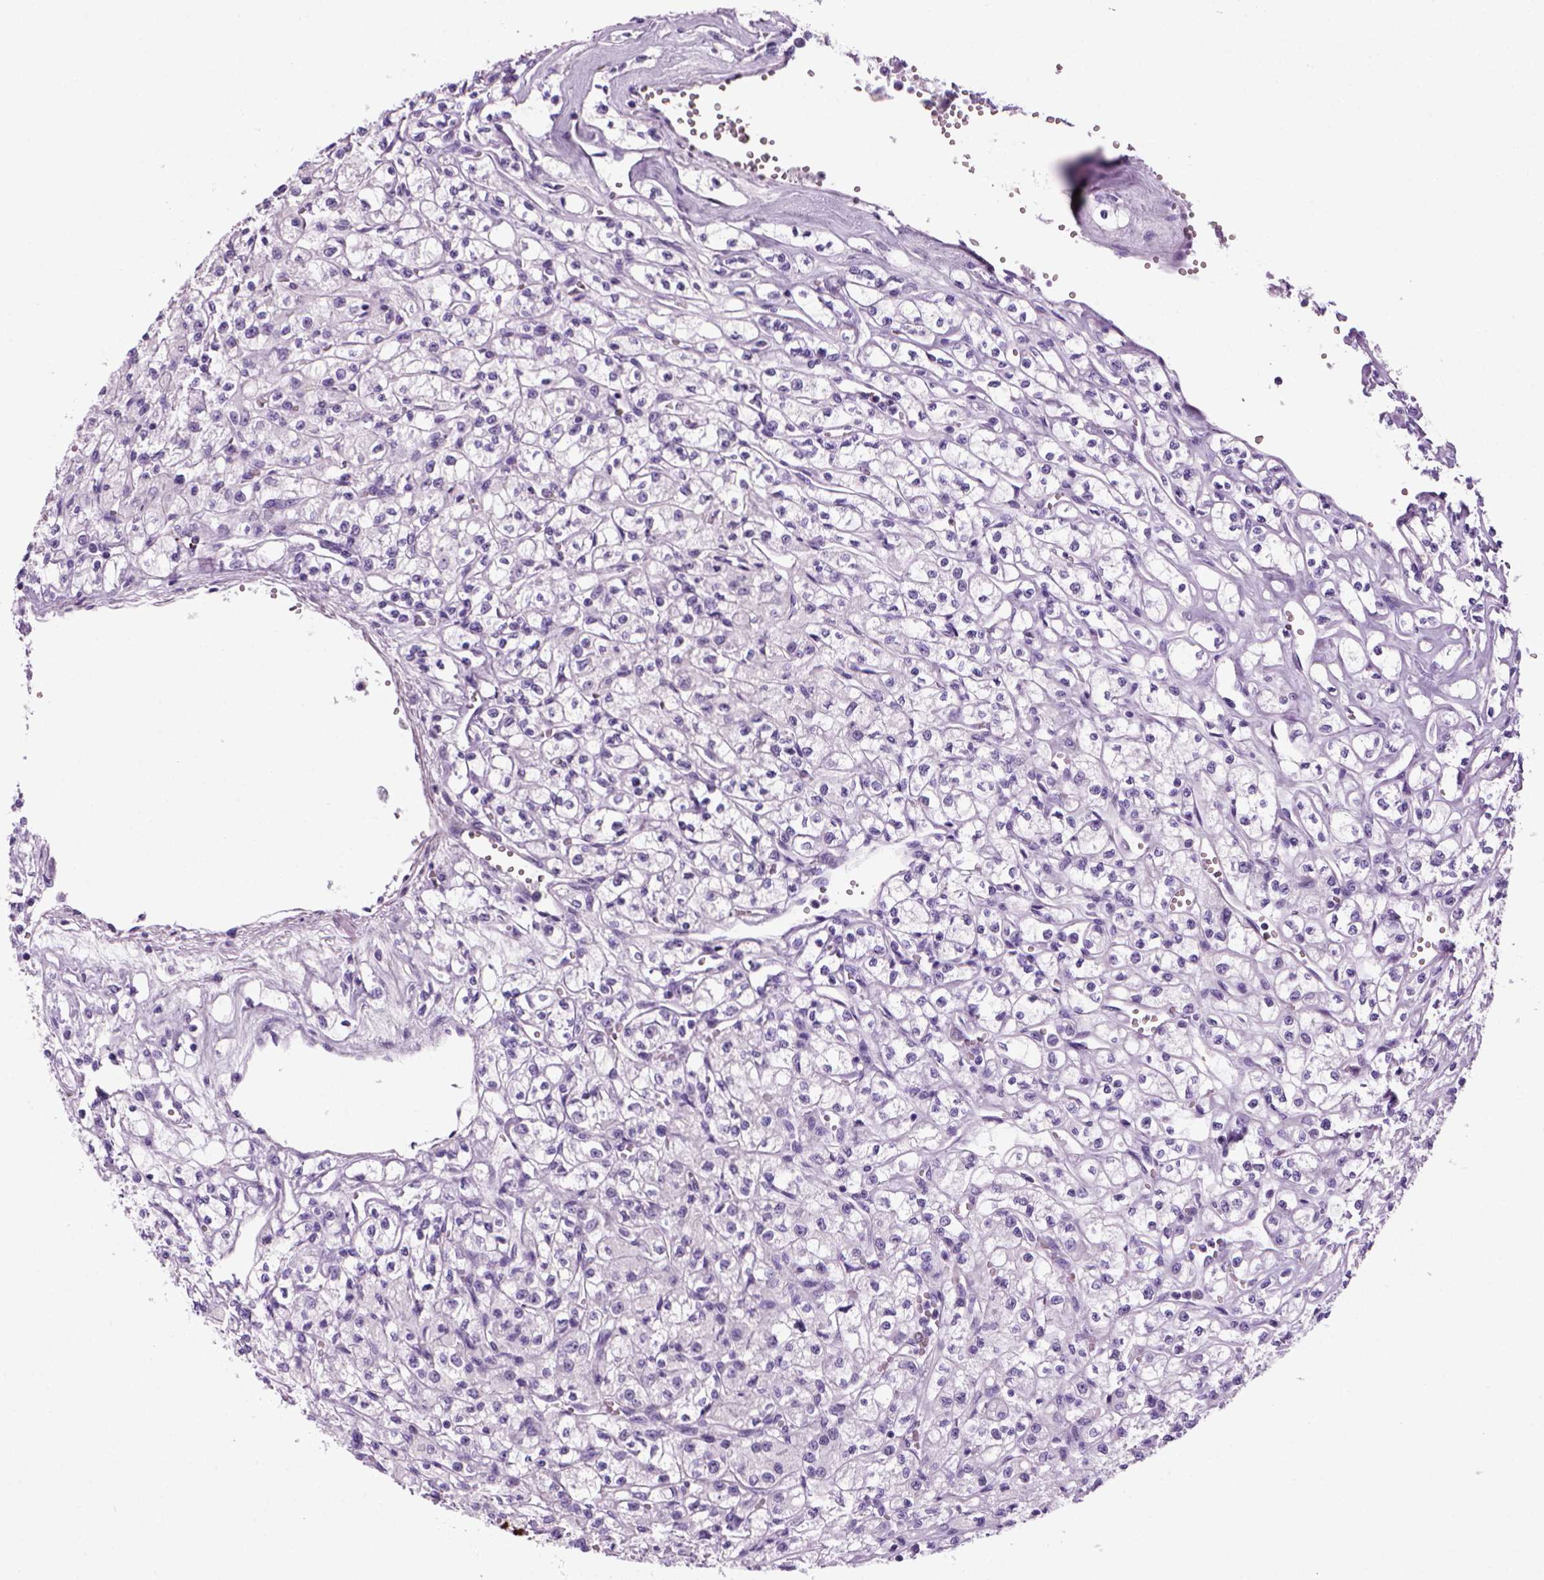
{"staining": {"intensity": "negative", "quantity": "none", "location": "none"}, "tissue": "renal cancer", "cell_type": "Tumor cells", "image_type": "cancer", "snomed": [{"axis": "morphology", "description": "Adenocarcinoma, NOS"}, {"axis": "topography", "description": "Kidney"}], "caption": "This is an immunohistochemistry histopathology image of renal adenocarcinoma. There is no positivity in tumor cells.", "gene": "MZB1", "patient": {"sex": "female", "age": 70}}